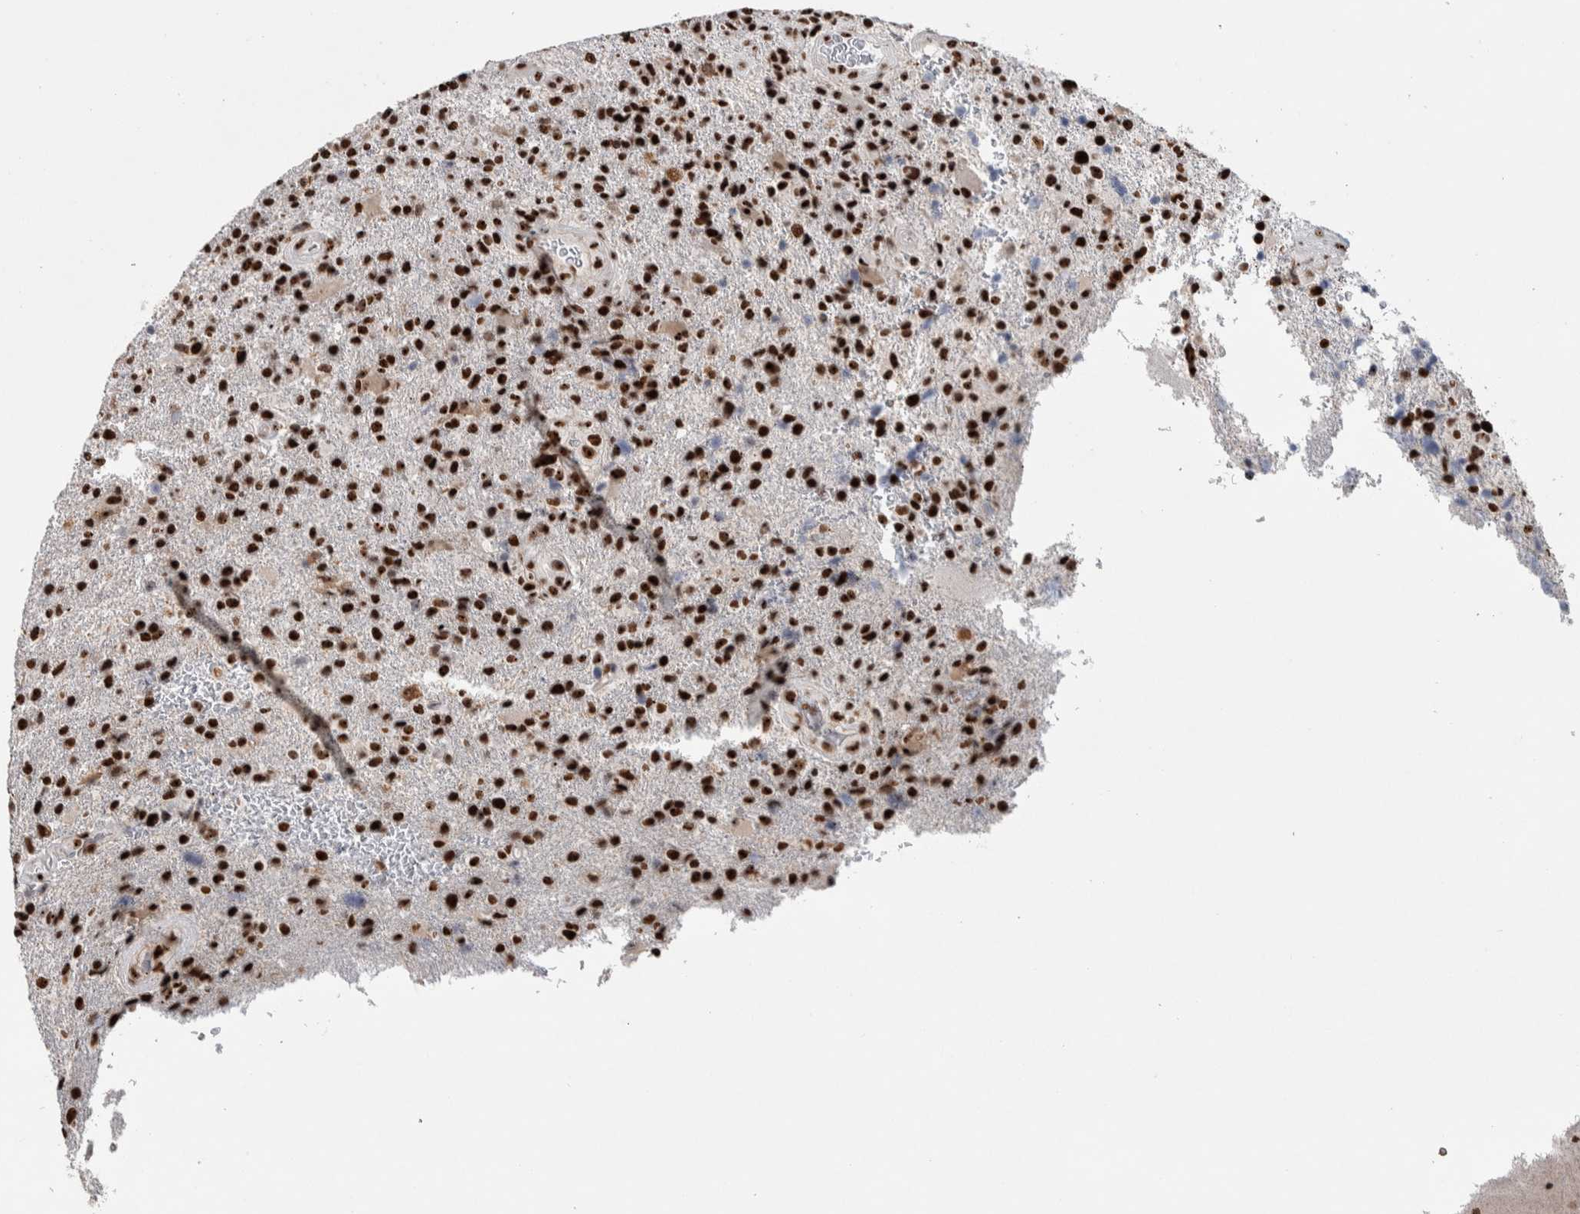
{"staining": {"intensity": "strong", "quantity": ">75%", "location": "nuclear"}, "tissue": "glioma", "cell_type": "Tumor cells", "image_type": "cancer", "snomed": [{"axis": "morphology", "description": "Glioma, malignant, High grade"}, {"axis": "topography", "description": "Brain"}], "caption": "Brown immunohistochemical staining in human high-grade glioma (malignant) shows strong nuclear positivity in approximately >75% of tumor cells.", "gene": "NCL", "patient": {"sex": "male", "age": 72}}